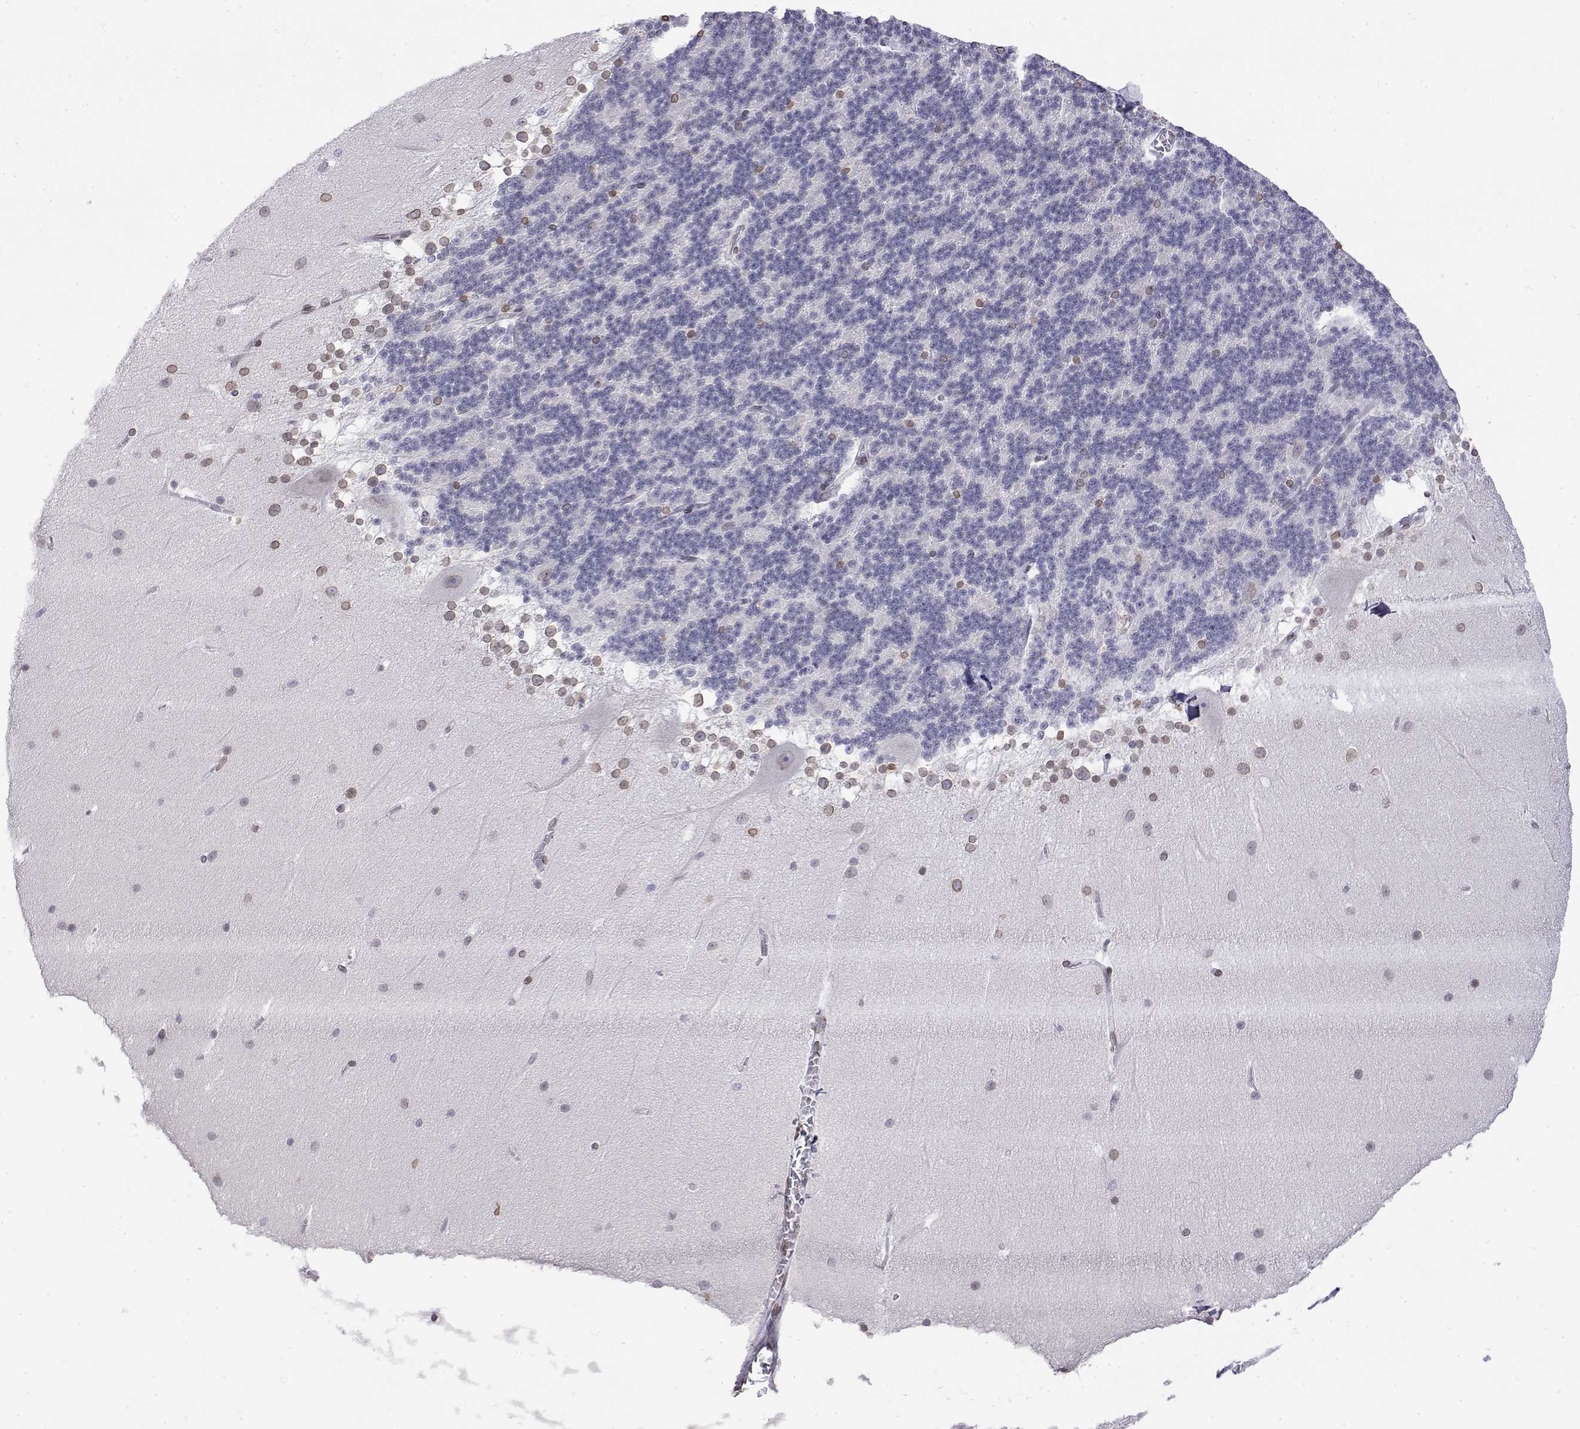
{"staining": {"intensity": "negative", "quantity": "none", "location": "none"}, "tissue": "cerebellum", "cell_type": "Cells in granular layer", "image_type": "normal", "snomed": [{"axis": "morphology", "description": "Normal tissue, NOS"}, {"axis": "topography", "description": "Cerebellum"}], "caption": "Cells in granular layer show no significant protein expression in unremarkable cerebellum. Nuclei are stained in blue.", "gene": "ZNF532", "patient": {"sex": "female", "age": 19}}